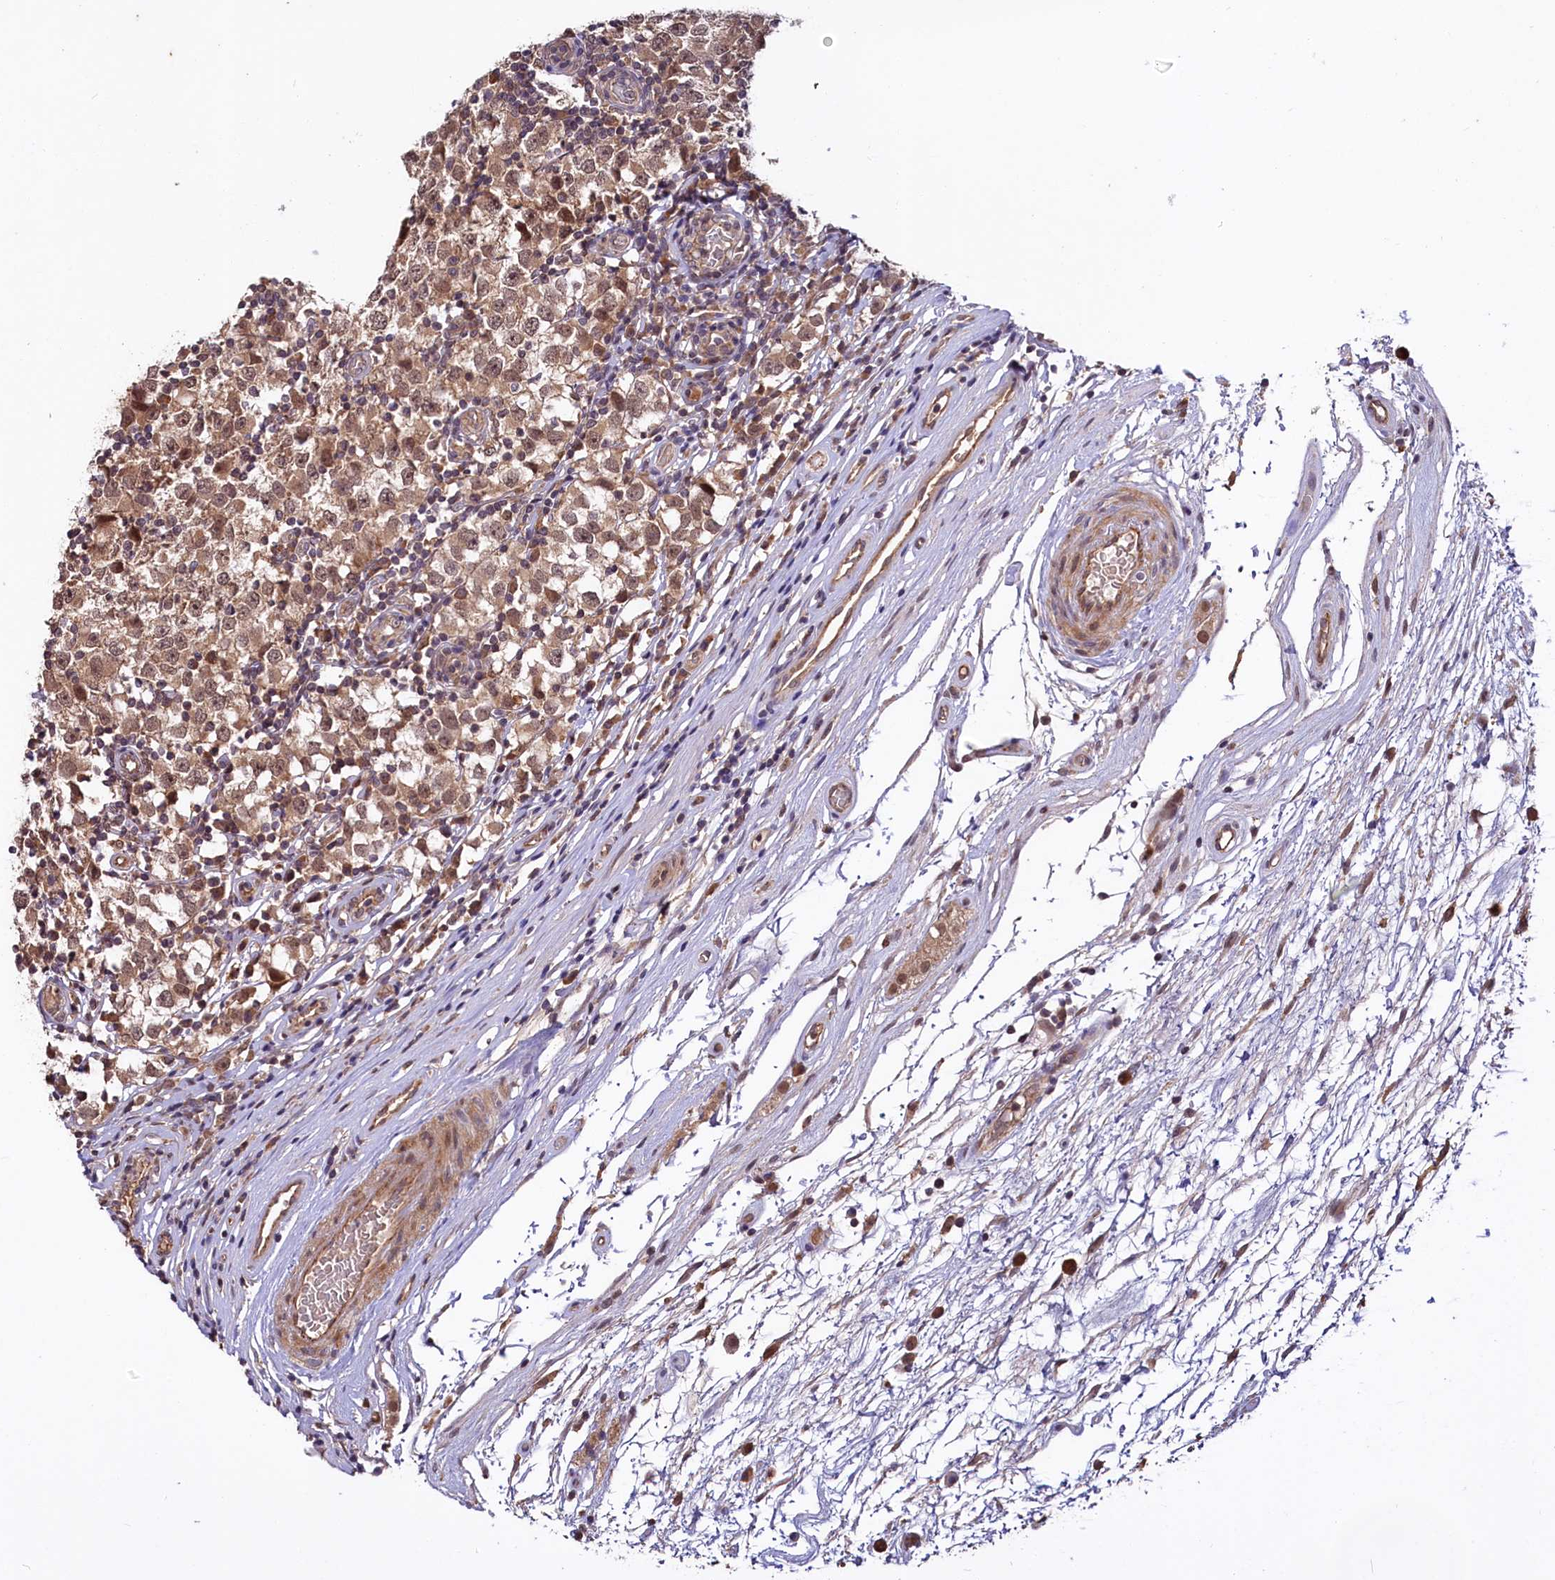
{"staining": {"intensity": "moderate", "quantity": ">75%", "location": "cytoplasmic/membranous,nuclear"}, "tissue": "testis cancer", "cell_type": "Tumor cells", "image_type": "cancer", "snomed": [{"axis": "morphology", "description": "Seminoma, NOS"}, {"axis": "topography", "description": "Testis"}], "caption": "Protein analysis of testis seminoma tissue exhibits moderate cytoplasmic/membranous and nuclear staining in approximately >75% of tumor cells.", "gene": "UBE3A", "patient": {"sex": "male", "age": 65}}